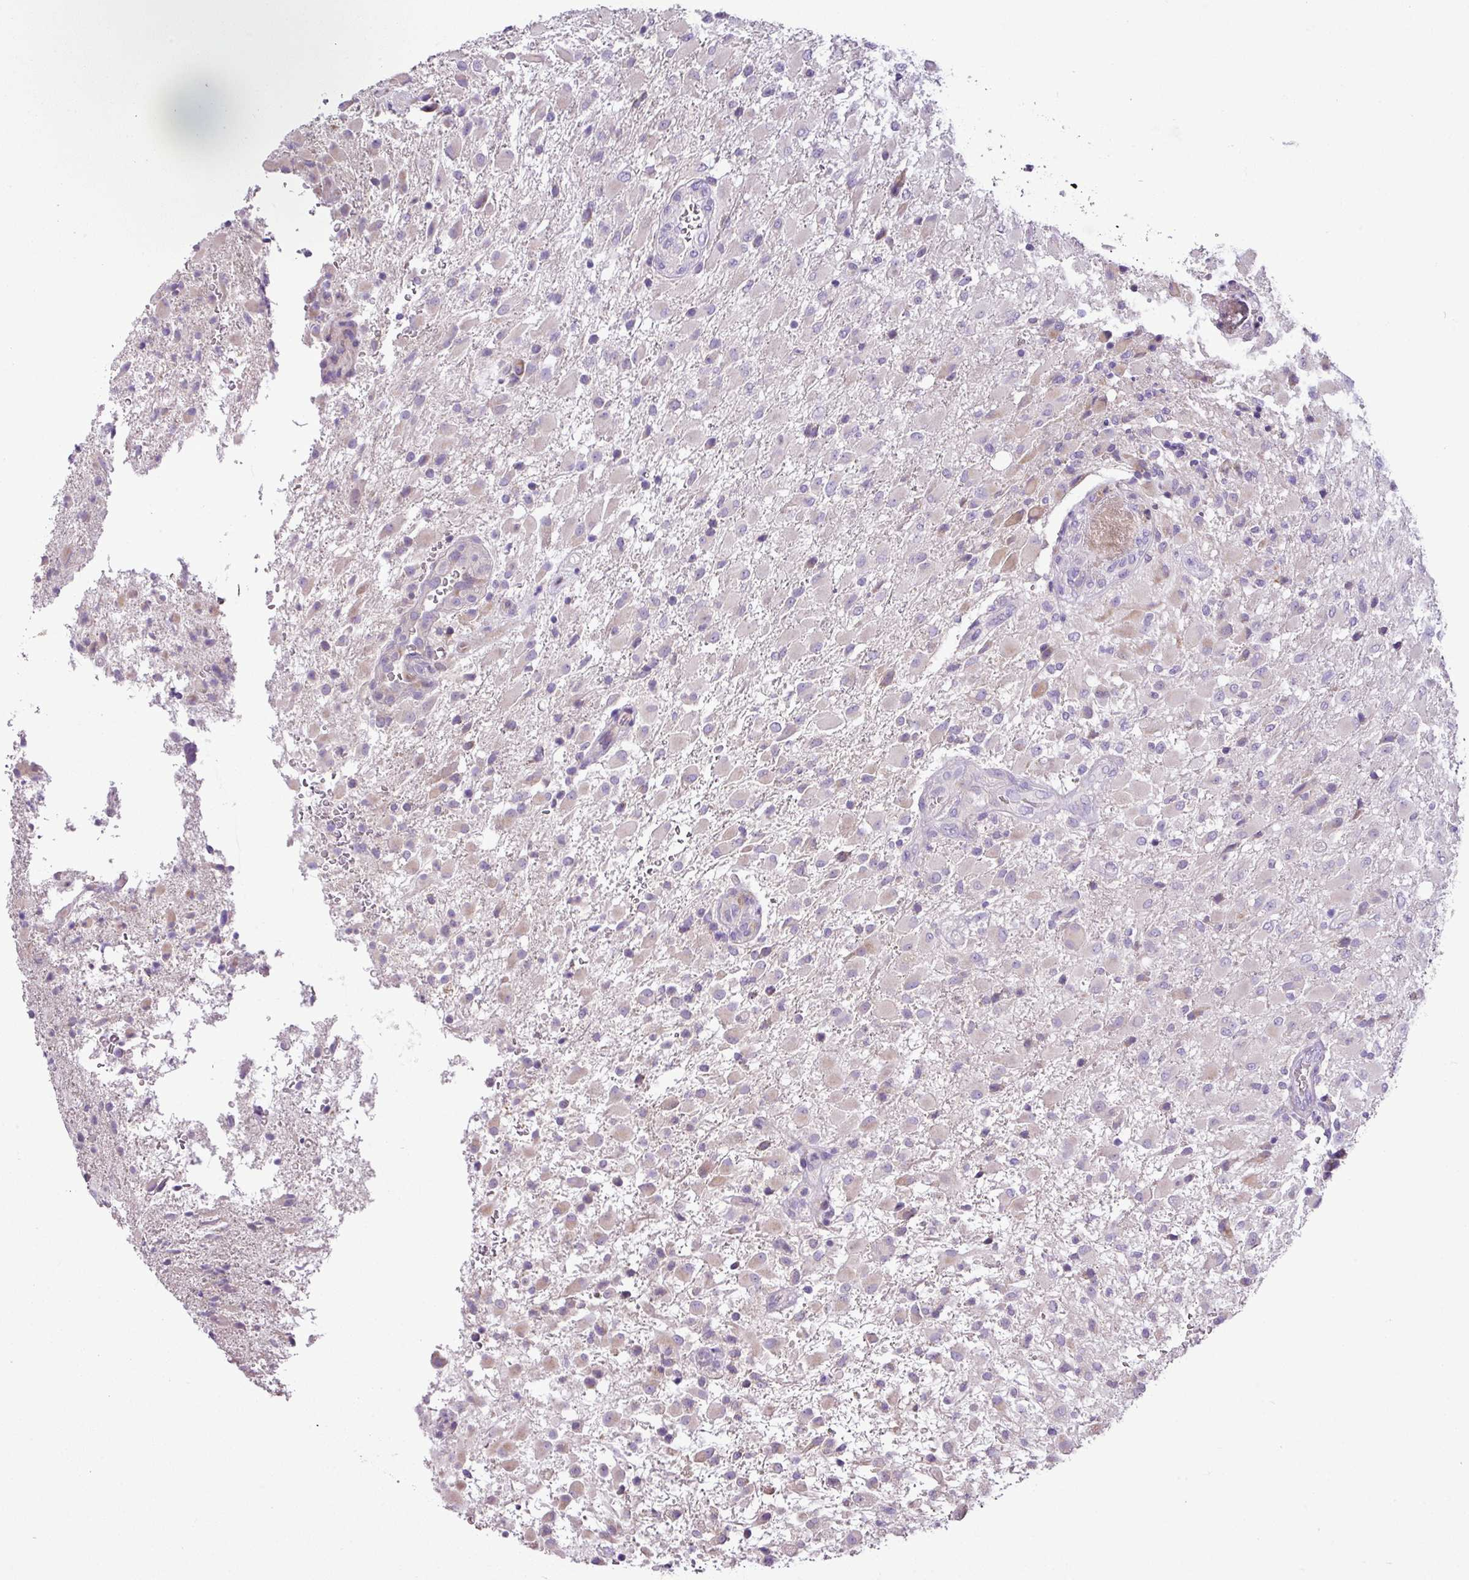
{"staining": {"intensity": "negative", "quantity": "none", "location": "none"}, "tissue": "glioma", "cell_type": "Tumor cells", "image_type": "cancer", "snomed": [{"axis": "morphology", "description": "Glioma, malignant, Low grade"}, {"axis": "topography", "description": "Brain"}], "caption": "DAB immunohistochemical staining of malignant glioma (low-grade) reveals no significant positivity in tumor cells.", "gene": "MOCS3", "patient": {"sex": "male", "age": 65}}